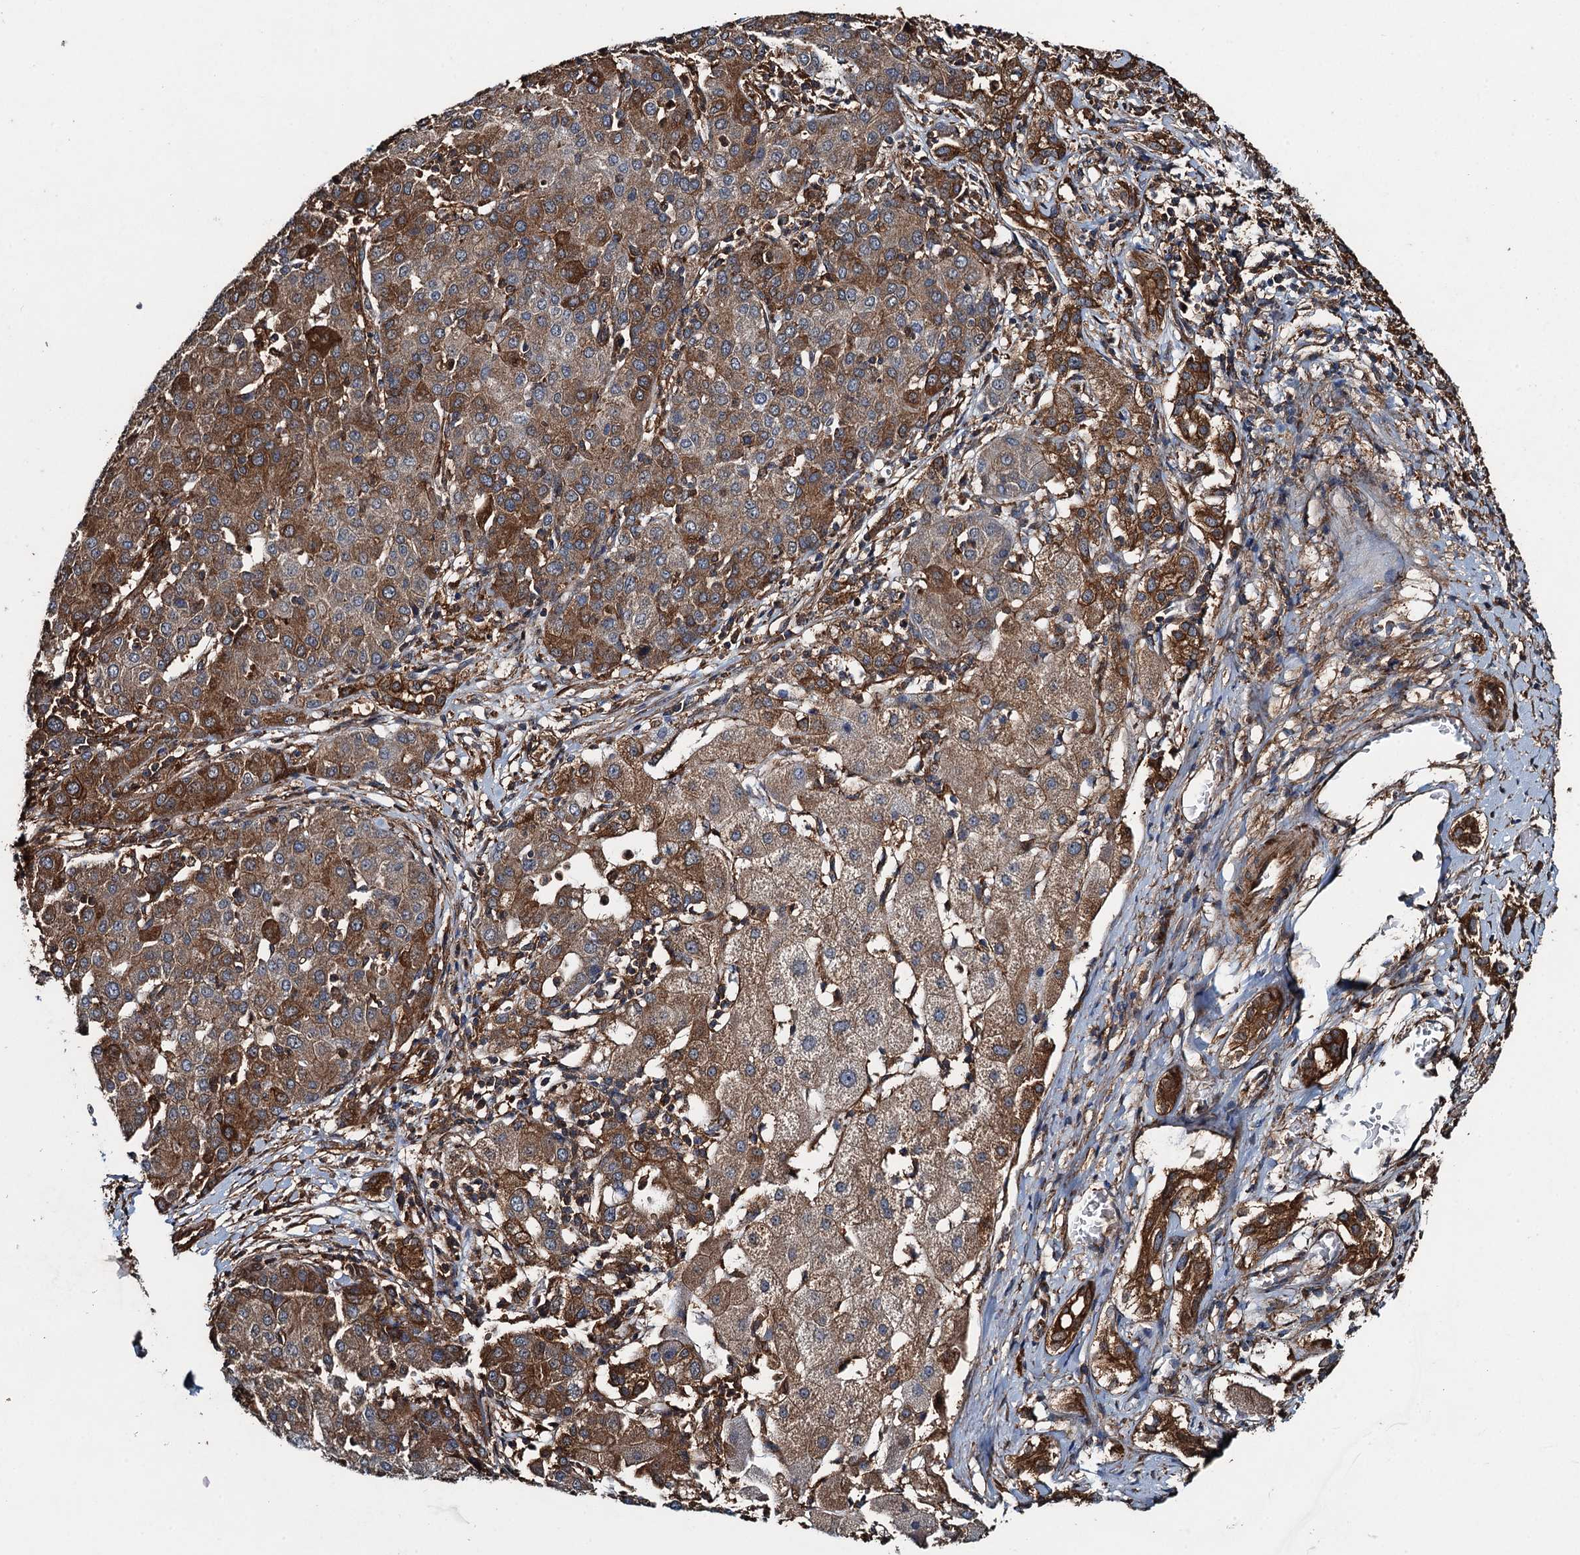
{"staining": {"intensity": "moderate", "quantity": ">75%", "location": "cytoplasmic/membranous"}, "tissue": "liver cancer", "cell_type": "Tumor cells", "image_type": "cancer", "snomed": [{"axis": "morphology", "description": "Carcinoma, Hepatocellular, NOS"}, {"axis": "topography", "description": "Liver"}], "caption": "The image reveals immunohistochemical staining of liver hepatocellular carcinoma. There is moderate cytoplasmic/membranous positivity is seen in about >75% of tumor cells.", "gene": "WHAMM", "patient": {"sex": "male", "age": 65}}